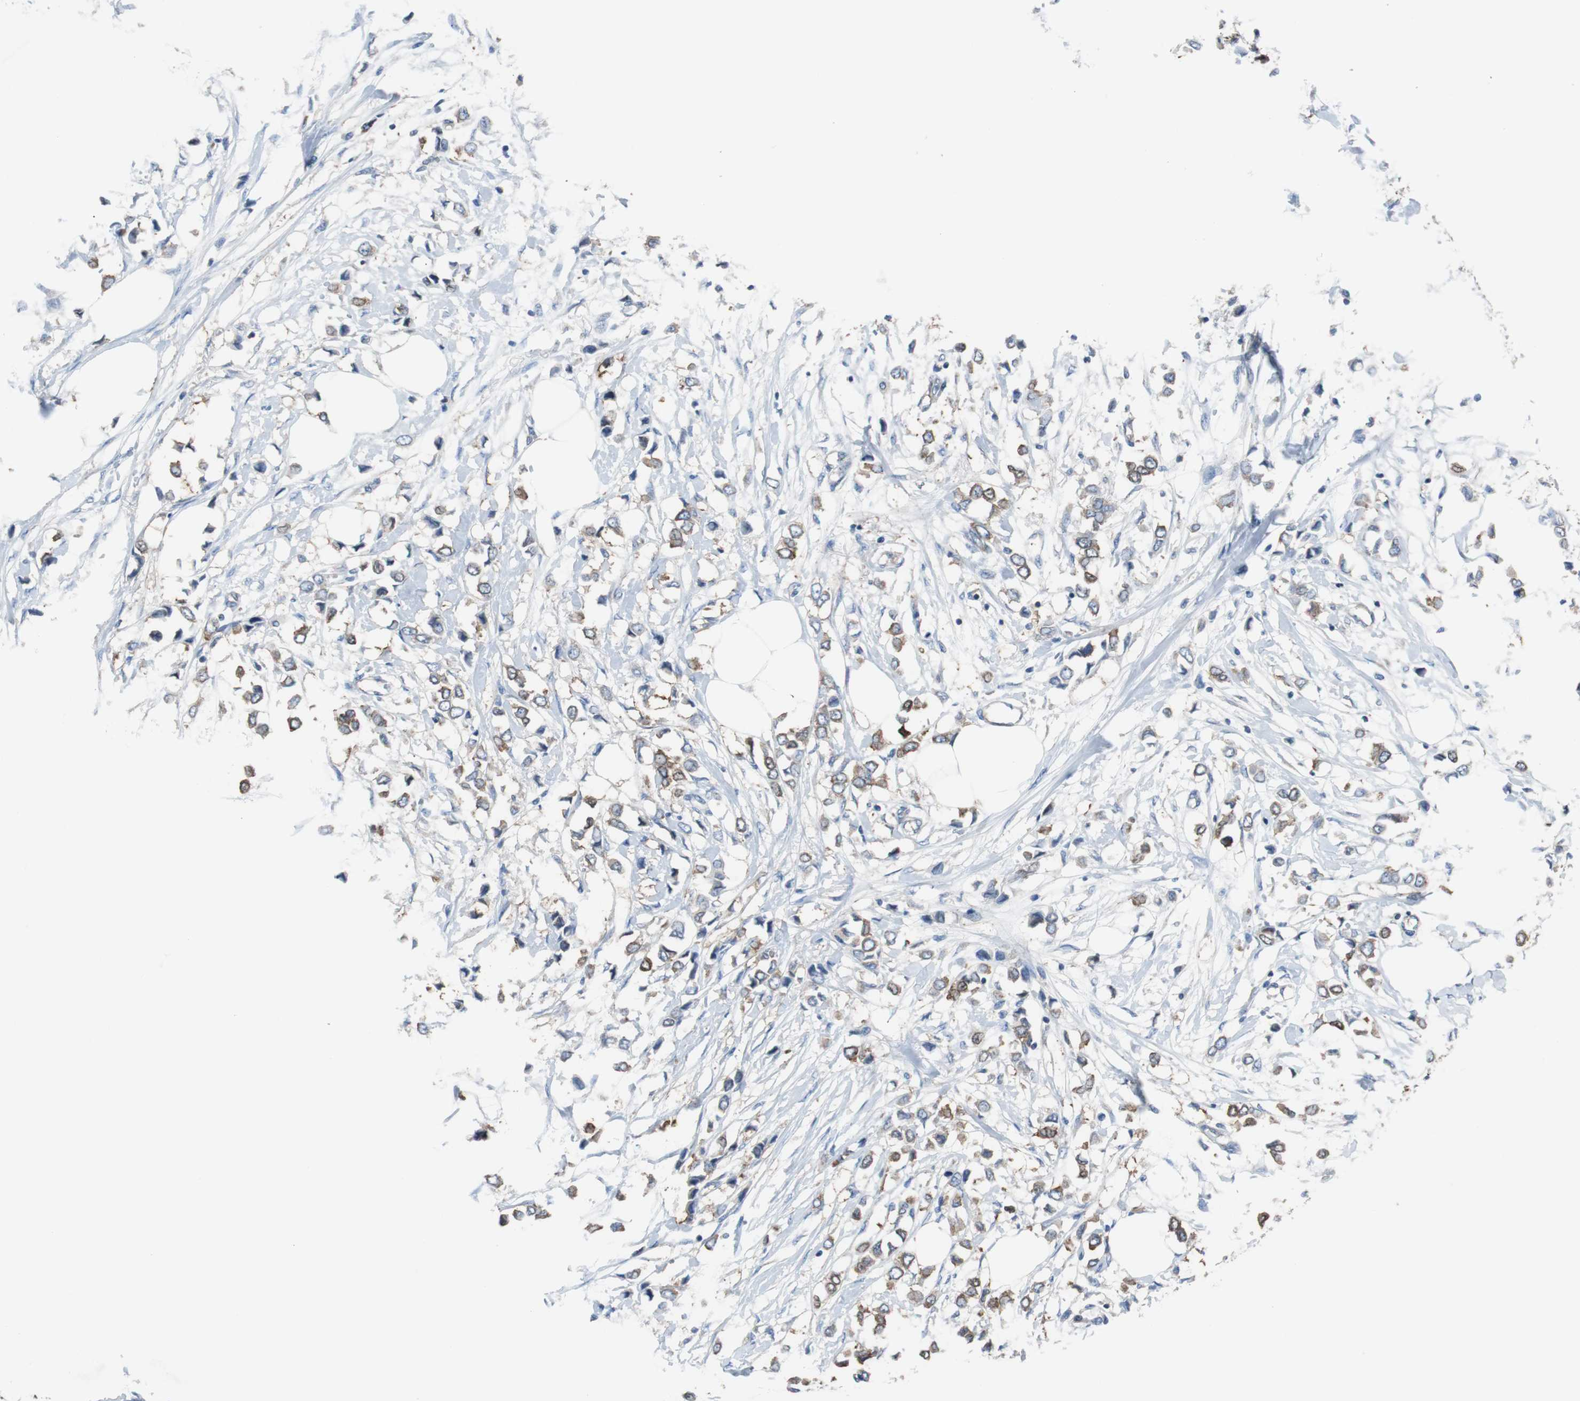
{"staining": {"intensity": "moderate", "quantity": ">75%", "location": "cytoplasmic/membranous"}, "tissue": "breast cancer", "cell_type": "Tumor cells", "image_type": "cancer", "snomed": [{"axis": "morphology", "description": "Lobular carcinoma"}, {"axis": "topography", "description": "Breast"}], "caption": "Tumor cells demonstrate moderate cytoplasmic/membranous expression in approximately >75% of cells in breast cancer (lobular carcinoma).", "gene": "BRAF", "patient": {"sex": "female", "age": 51}}